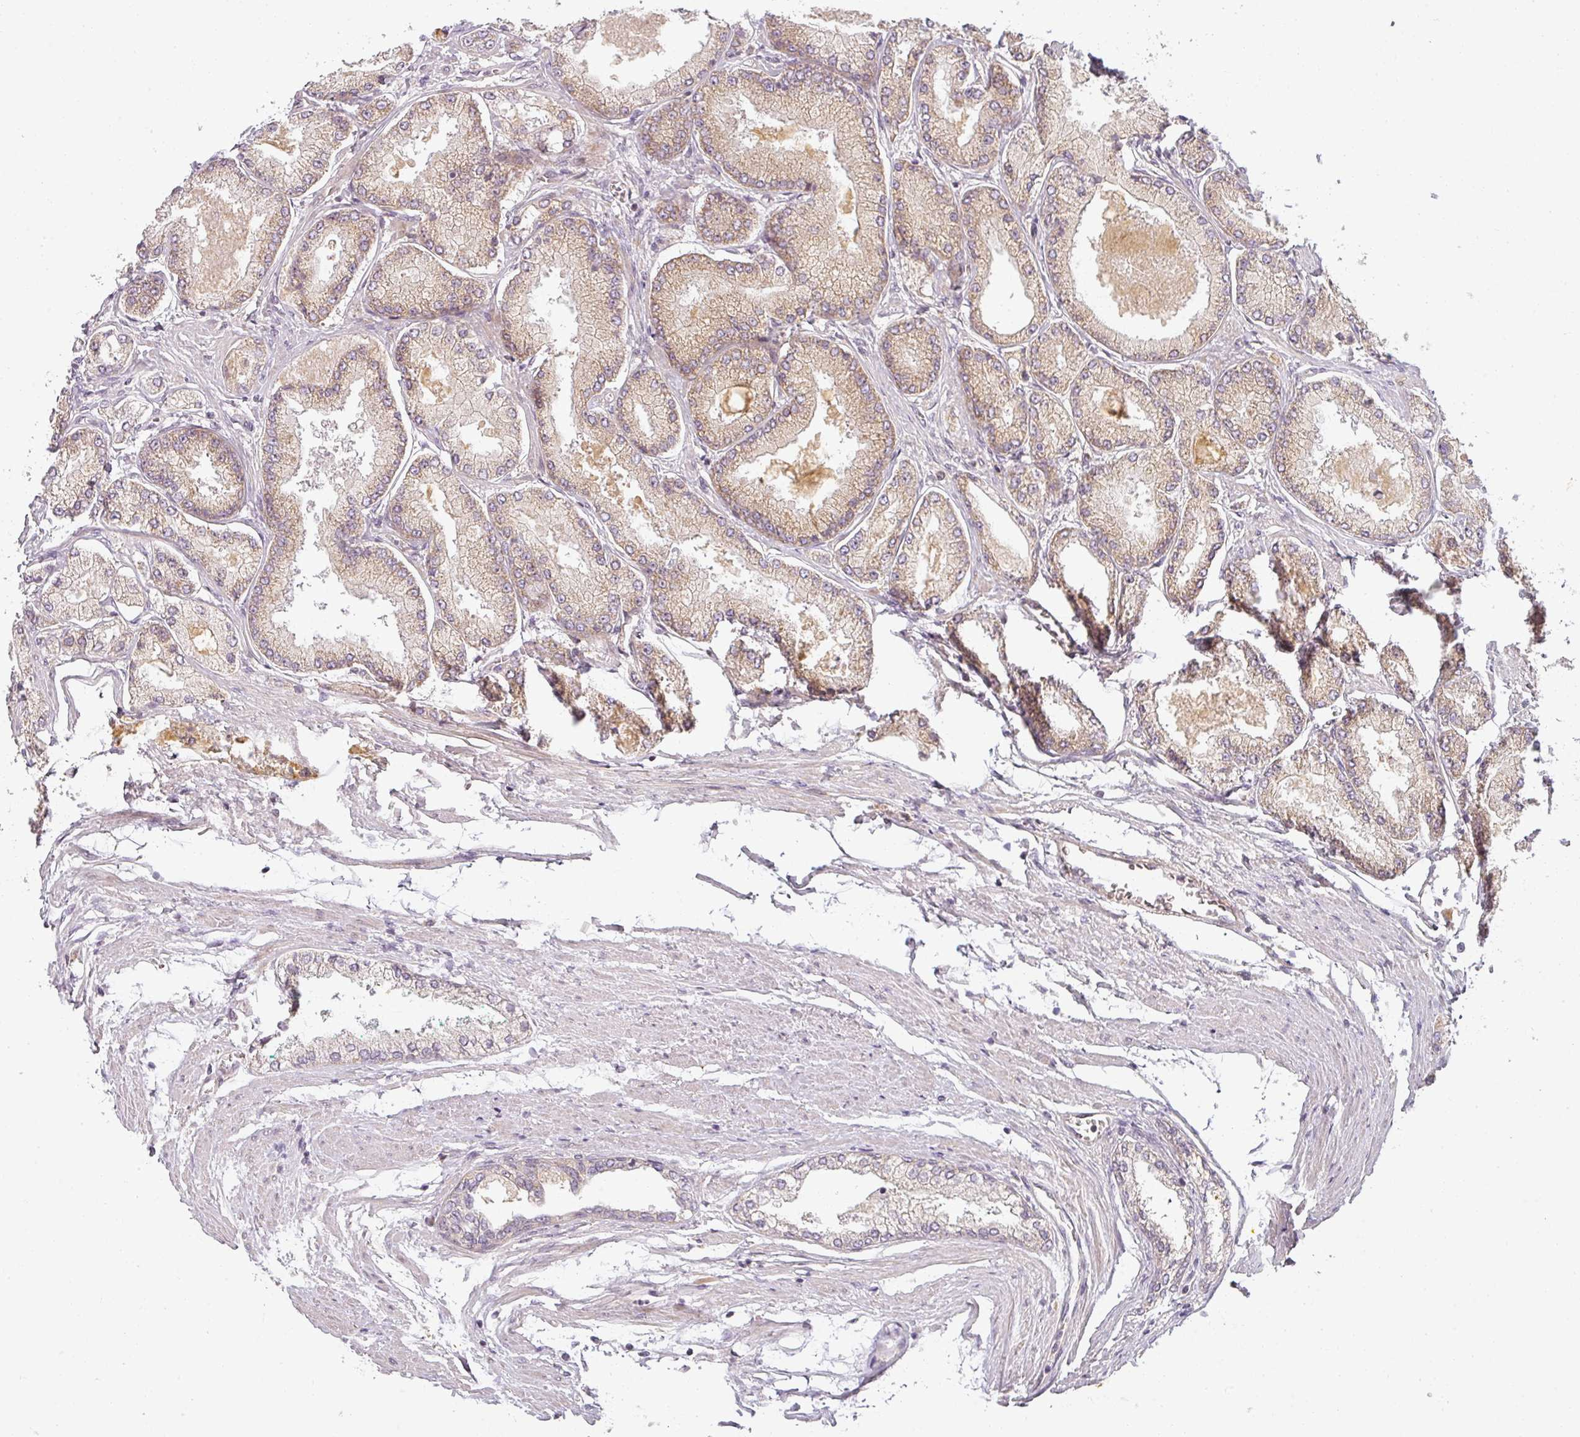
{"staining": {"intensity": "weak", "quantity": ">75%", "location": "cytoplasmic/membranous"}, "tissue": "prostate cancer", "cell_type": "Tumor cells", "image_type": "cancer", "snomed": [{"axis": "morphology", "description": "Adenocarcinoma, Low grade"}, {"axis": "topography", "description": "Prostate"}], "caption": "Immunohistochemical staining of human low-grade adenocarcinoma (prostate) reveals low levels of weak cytoplasmic/membranous protein positivity in about >75% of tumor cells.", "gene": "CNOT1", "patient": {"sex": "male", "age": 74}}